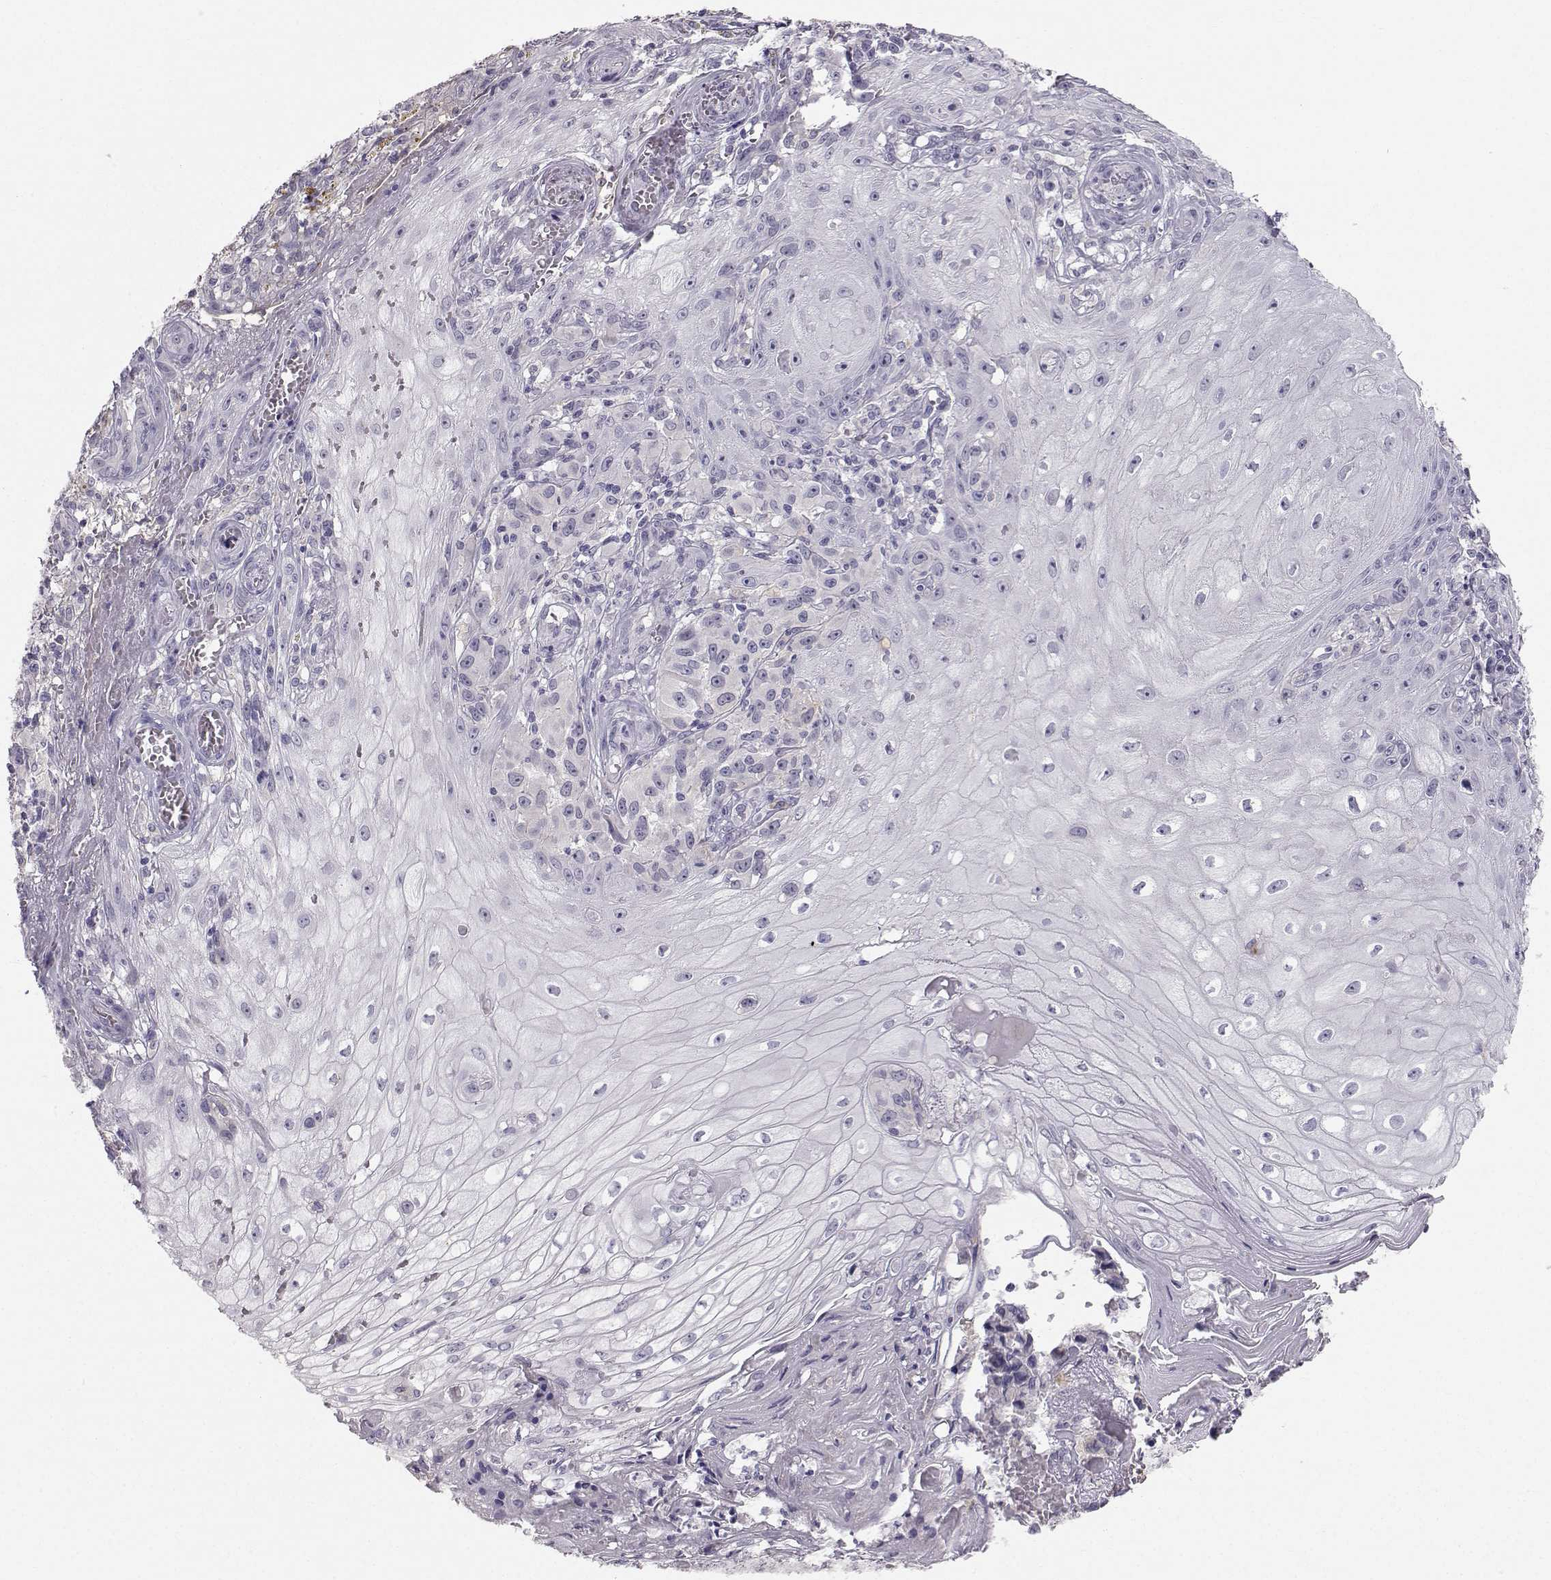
{"staining": {"intensity": "negative", "quantity": "none", "location": "none"}, "tissue": "melanoma", "cell_type": "Tumor cells", "image_type": "cancer", "snomed": [{"axis": "morphology", "description": "Malignant melanoma, NOS"}, {"axis": "topography", "description": "Skin"}], "caption": "Immunohistochemistry image of human malignant melanoma stained for a protein (brown), which shows no staining in tumor cells.", "gene": "PGM5", "patient": {"sex": "female", "age": 53}}